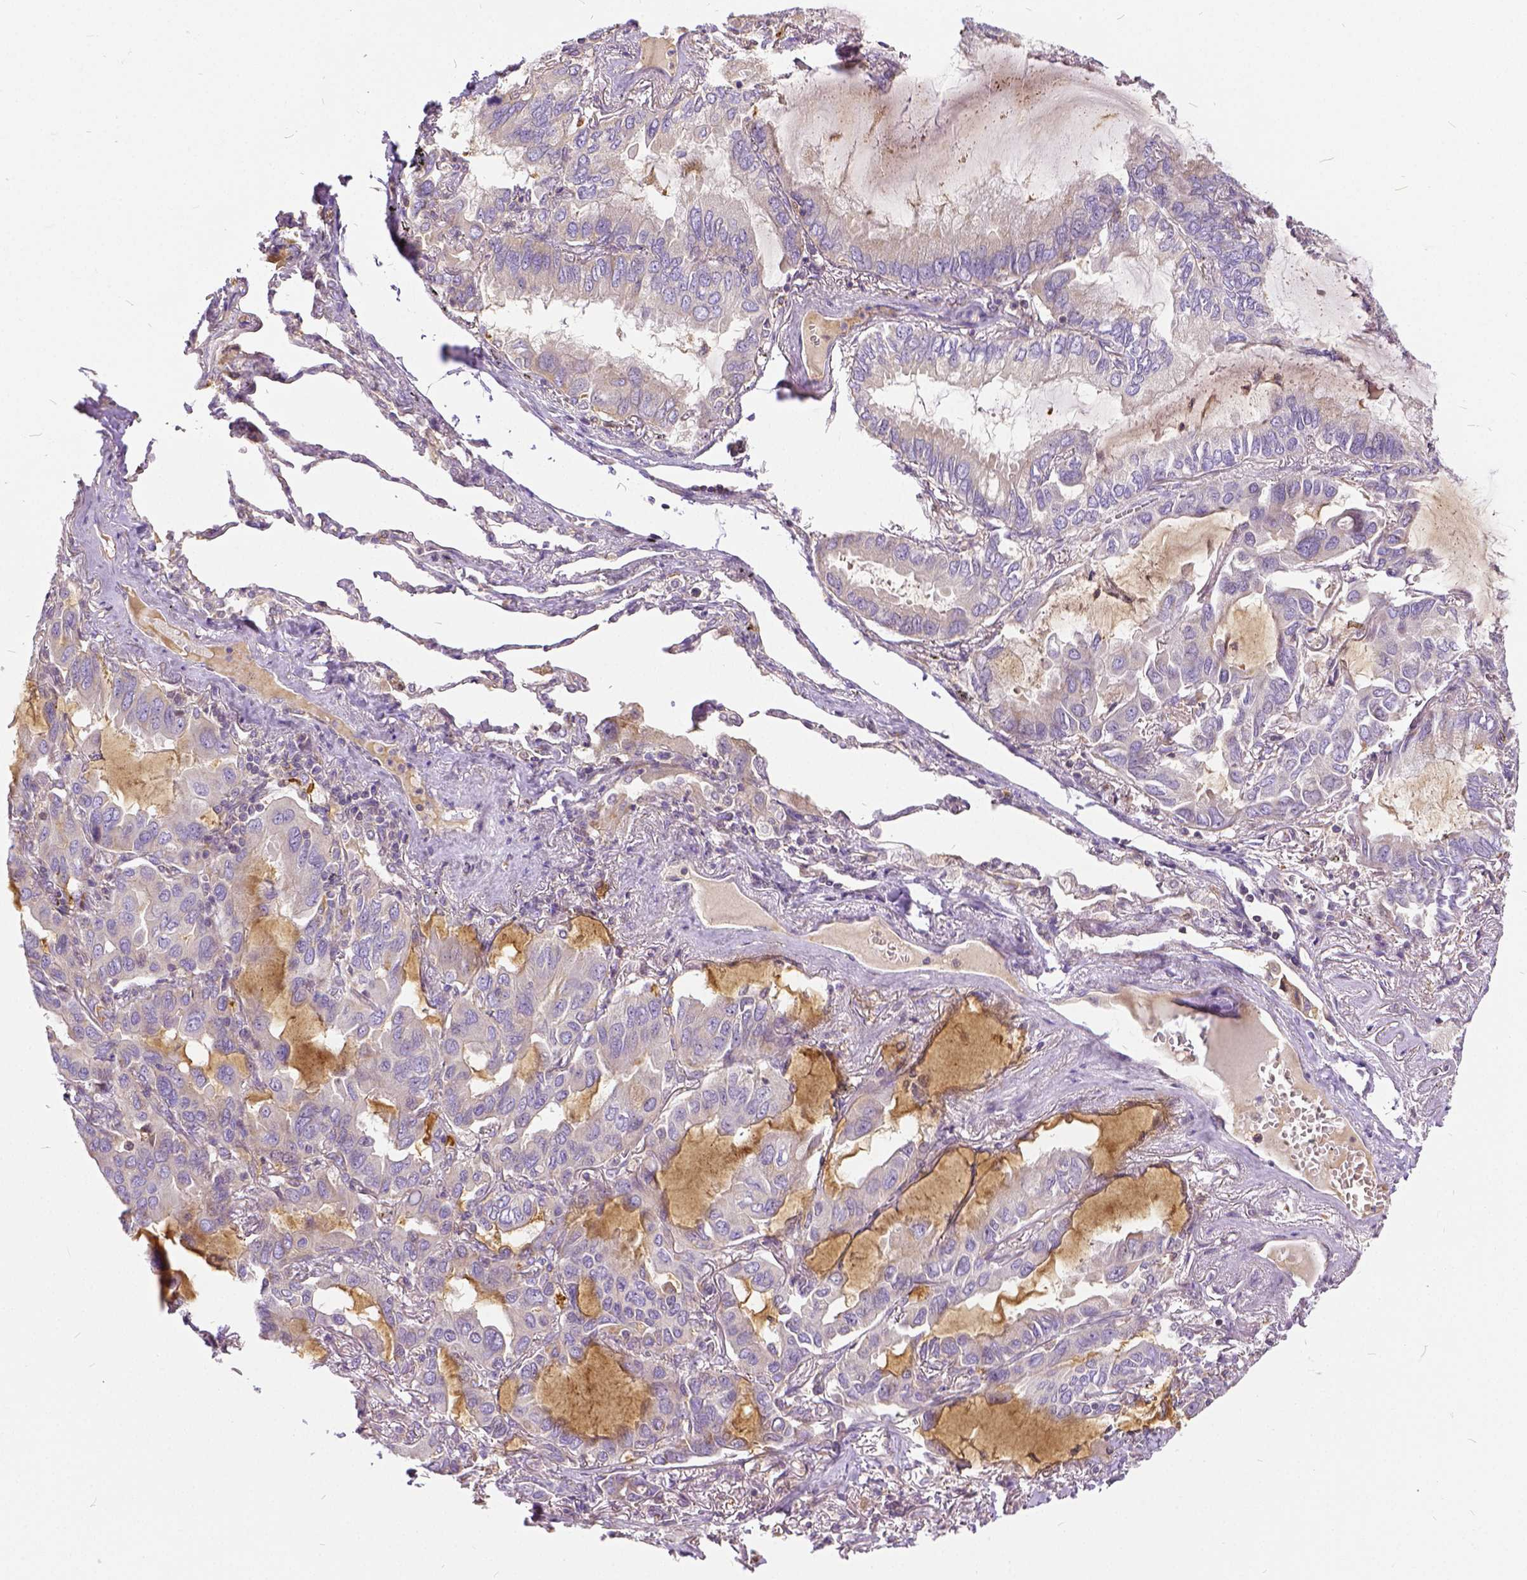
{"staining": {"intensity": "weak", "quantity": "<25%", "location": "cytoplasmic/membranous"}, "tissue": "lung cancer", "cell_type": "Tumor cells", "image_type": "cancer", "snomed": [{"axis": "morphology", "description": "Adenocarcinoma, NOS"}, {"axis": "topography", "description": "Lung"}], "caption": "A micrograph of adenocarcinoma (lung) stained for a protein displays no brown staining in tumor cells.", "gene": "CADM4", "patient": {"sex": "male", "age": 64}}